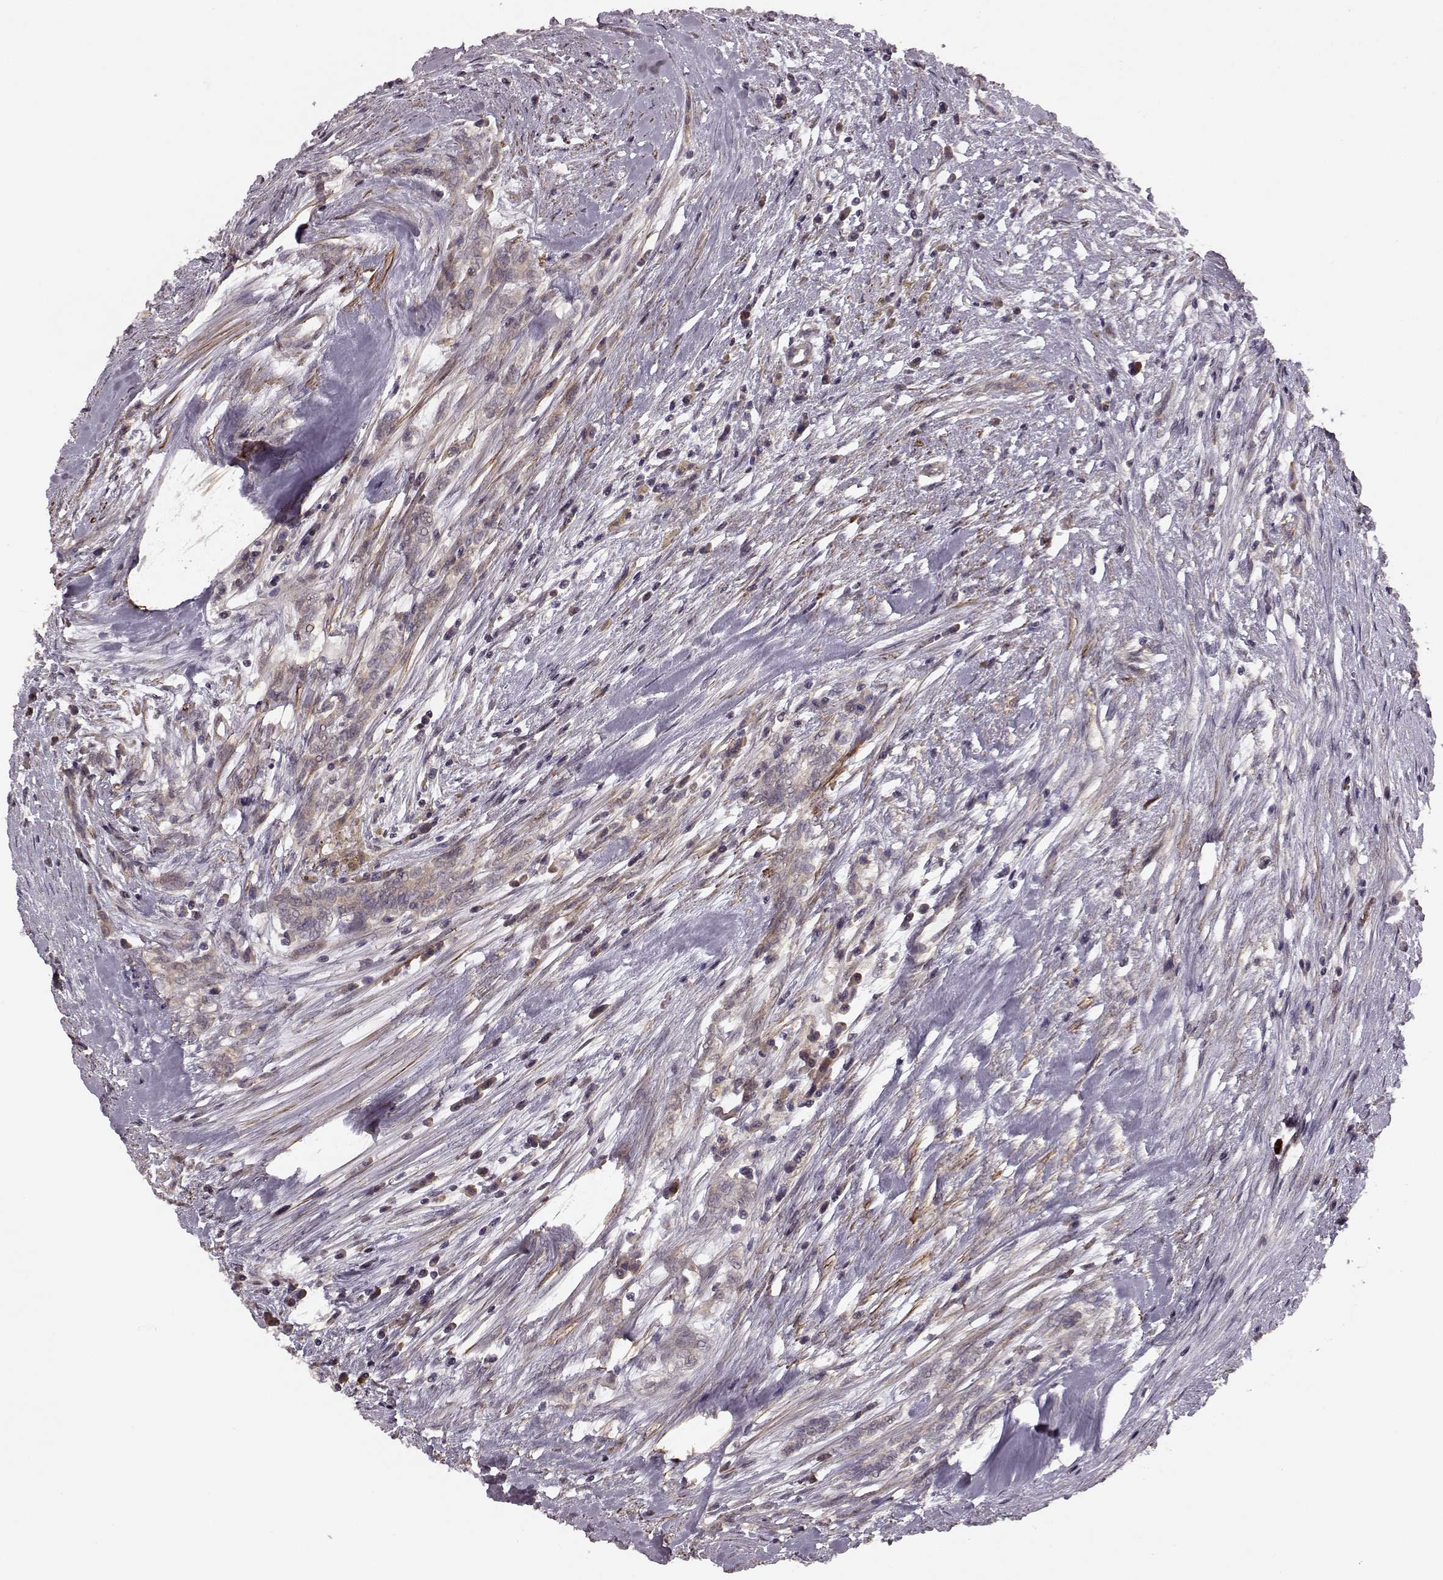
{"staining": {"intensity": "weak", "quantity": "<25%", "location": "cytoplasmic/membranous"}, "tissue": "testis cancer", "cell_type": "Tumor cells", "image_type": "cancer", "snomed": [{"axis": "morphology", "description": "Carcinoma, Embryonal, NOS"}, {"axis": "topography", "description": "Testis"}], "caption": "IHC image of neoplastic tissue: testis embryonal carcinoma stained with DAB (3,3'-diaminobenzidine) reveals no significant protein staining in tumor cells. (DAB immunohistochemistry, high magnification).", "gene": "SLAIN2", "patient": {"sex": "male", "age": 37}}